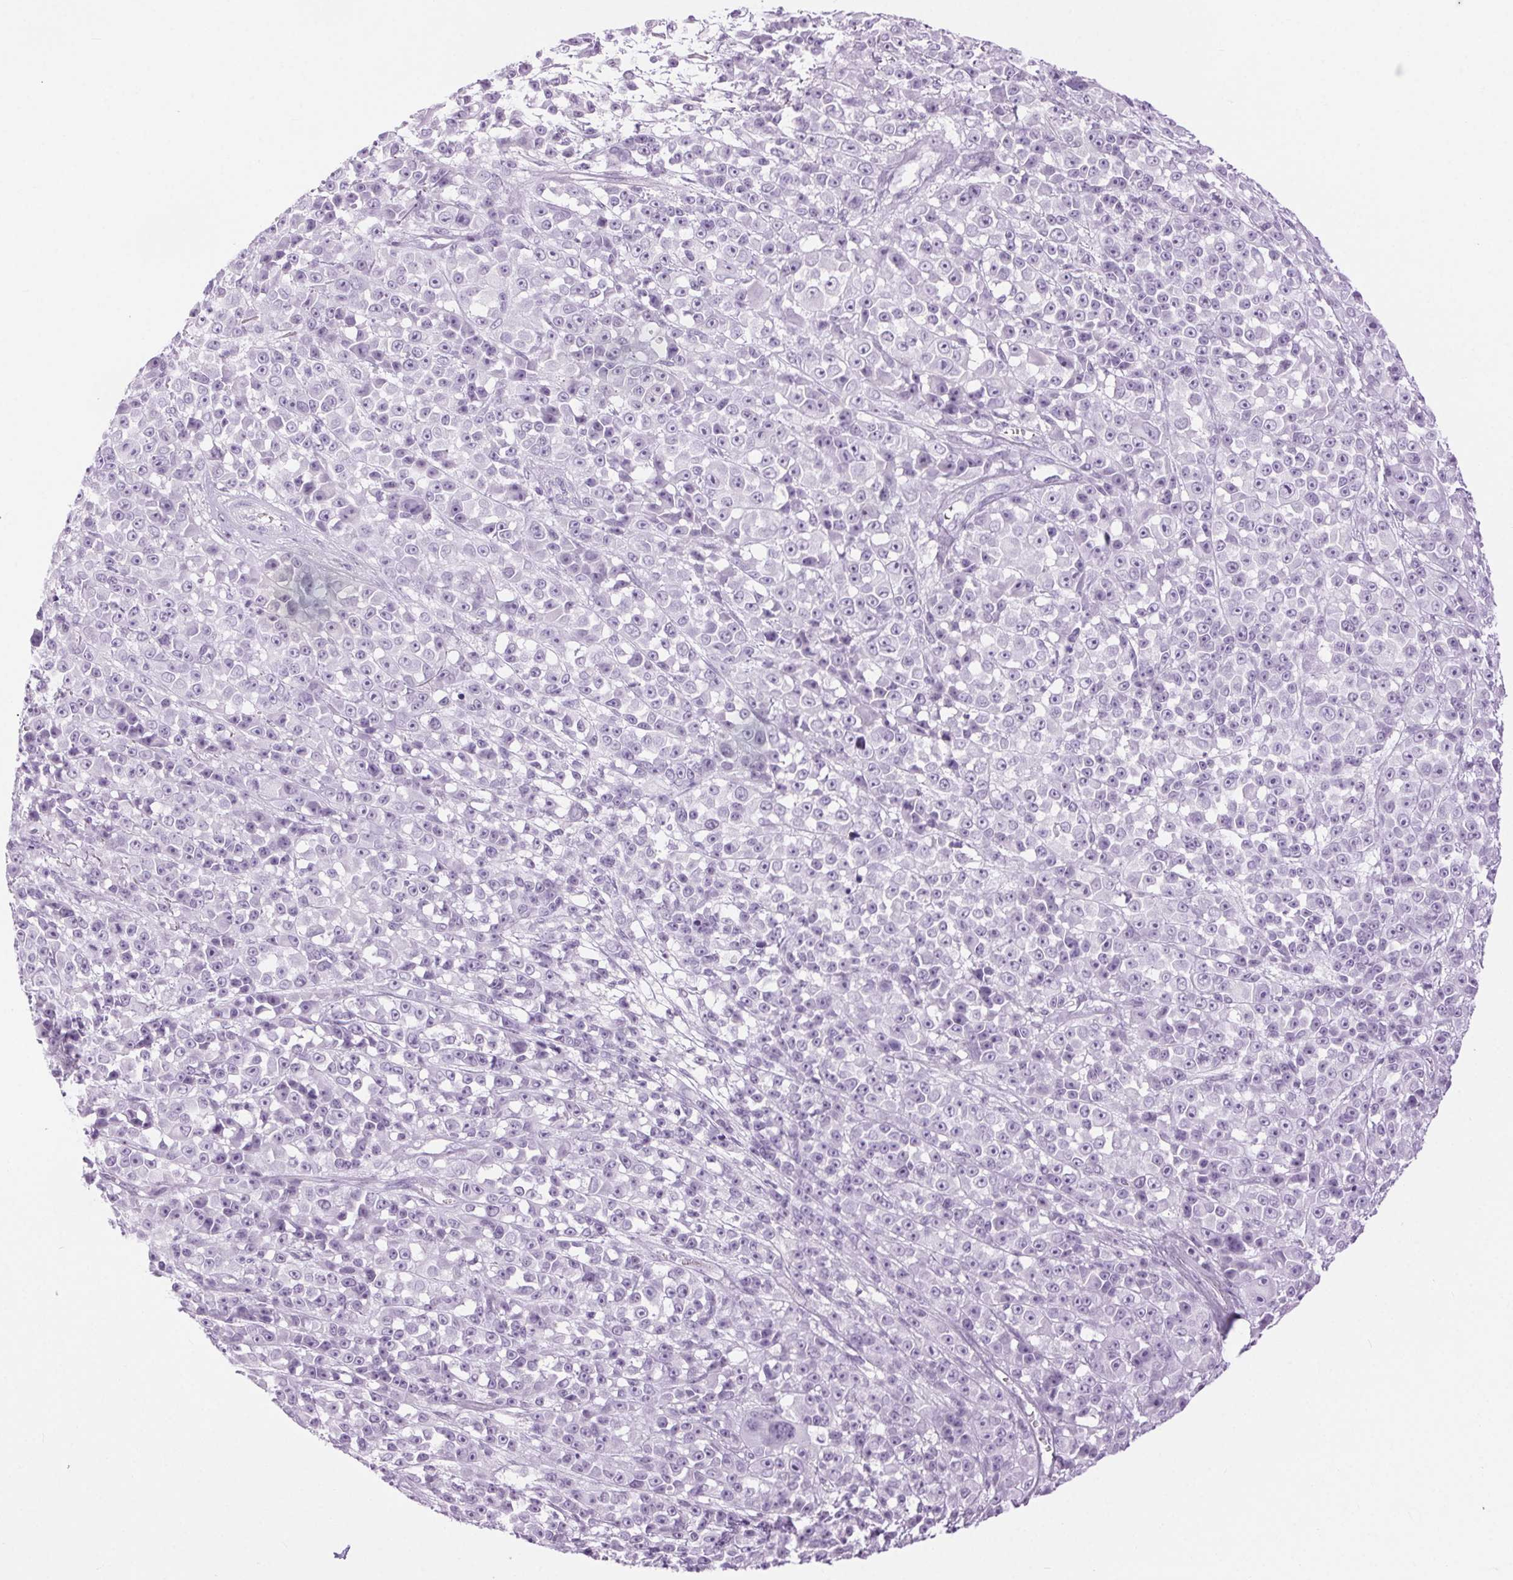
{"staining": {"intensity": "negative", "quantity": "none", "location": "none"}, "tissue": "melanoma", "cell_type": "Tumor cells", "image_type": "cancer", "snomed": [{"axis": "morphology", "description": "Malignant melanoma, NOS"}, {"axis": "topography", "description": "Skin"}, {"axis": "topography", "description": "Skin of back"}], "caption": "High power microscopy image of an immunohistochemistry photomicrograph of melanoma, revealing no significant positivity in tumor cells.", "gene": "BEND2", "patient": {"sex": "male", "age": 91}}